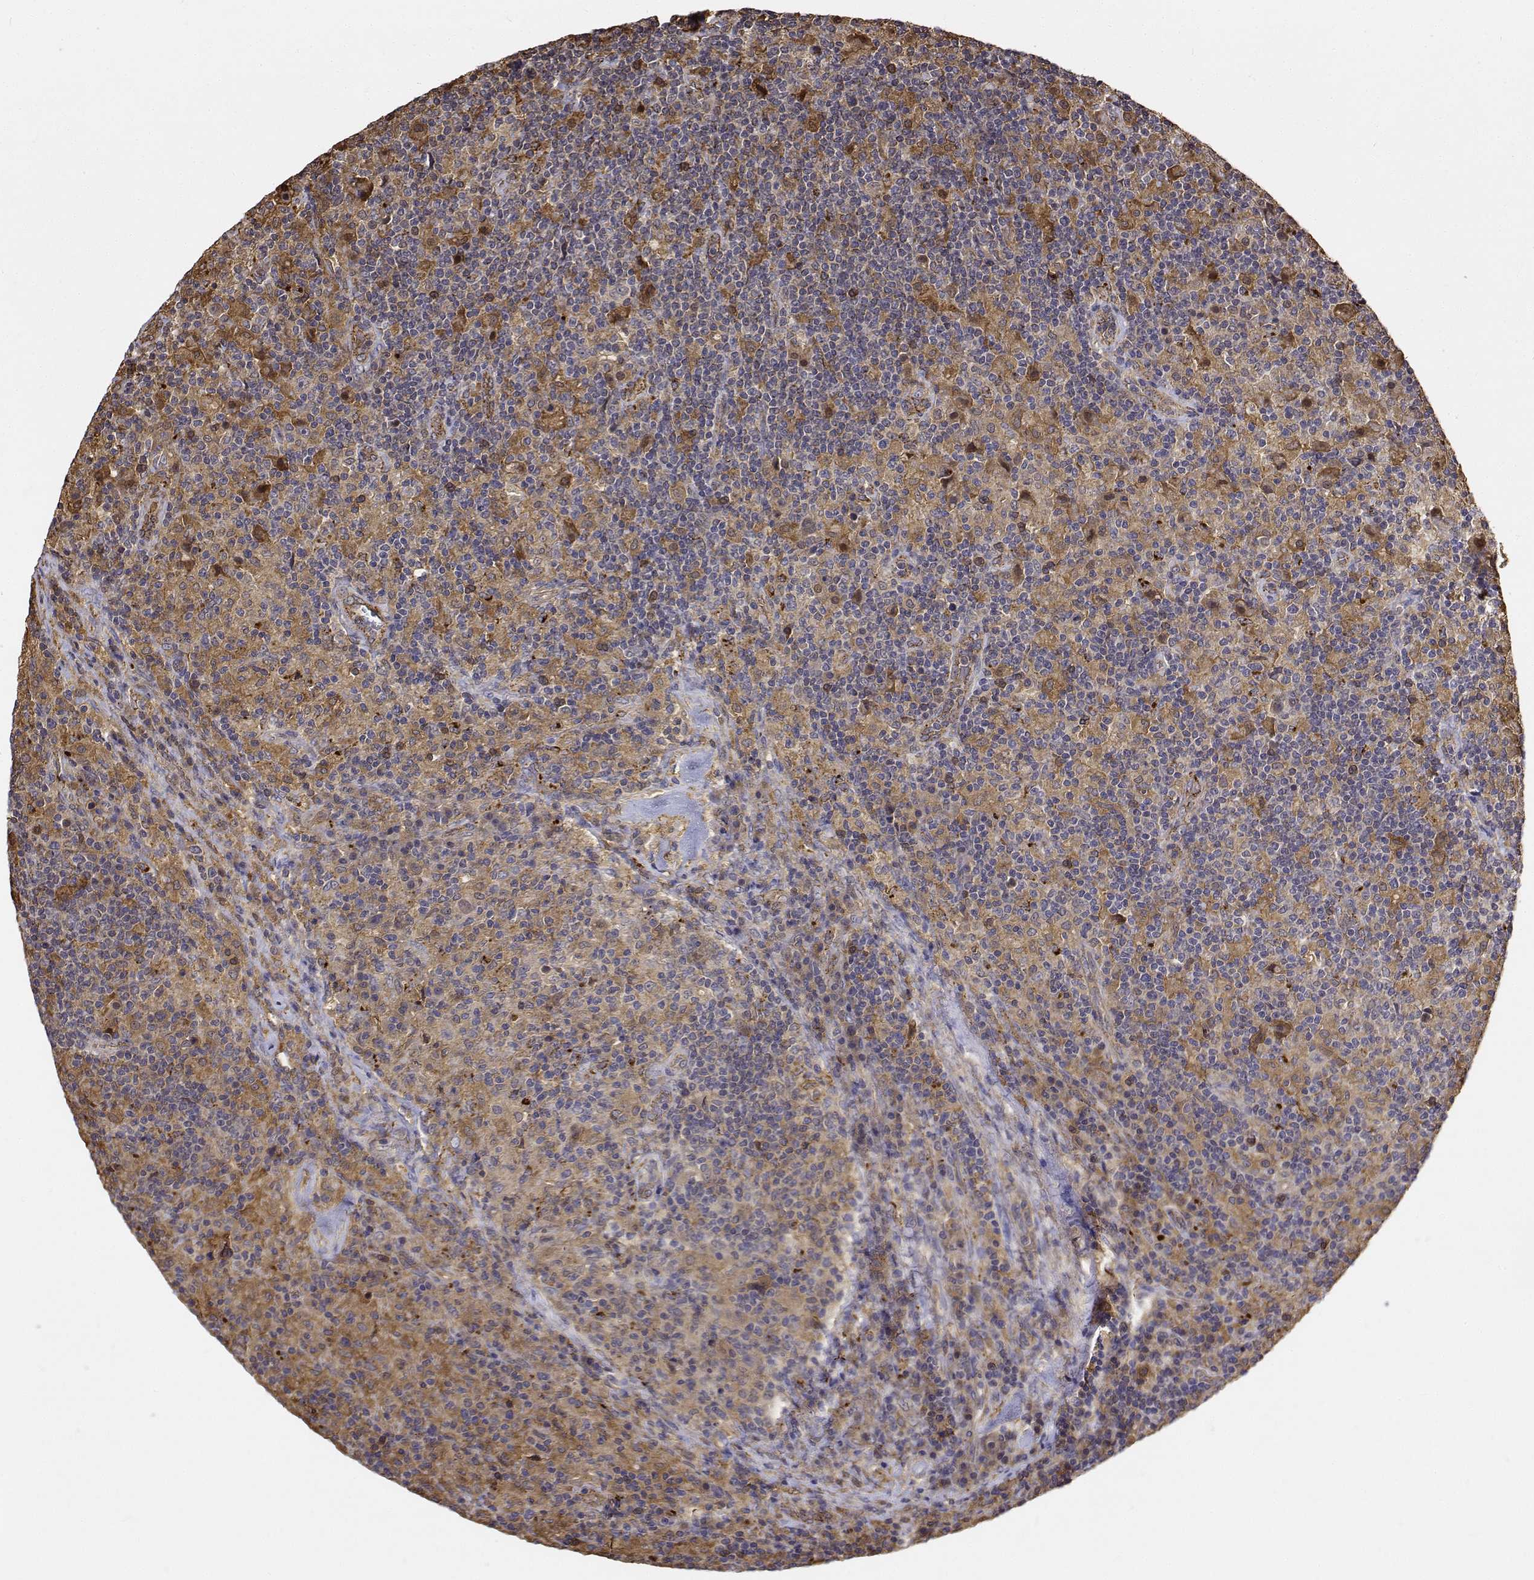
{"staining": {"intensity": "weak", "quantity": ">75%", "location": "cytoplasmic/membranous"}, "tissue": "lymphoma", "cell_type": "Tumor cells", "image_type": "cancer", "snomed": [{"axis": "morphology", "description": "Hodgkin's disease, NOS"}, {"axis": "topography", "description": "Lymph node"}], "caption": "Lymphoma tissue demonstrates weak cytoplasmic/membranous positivity in approximately >75% of tumor cells, visualized by immunohistochemistry.", "gene": "PCID2", "patient": {"sex": "male", "age": 70}}